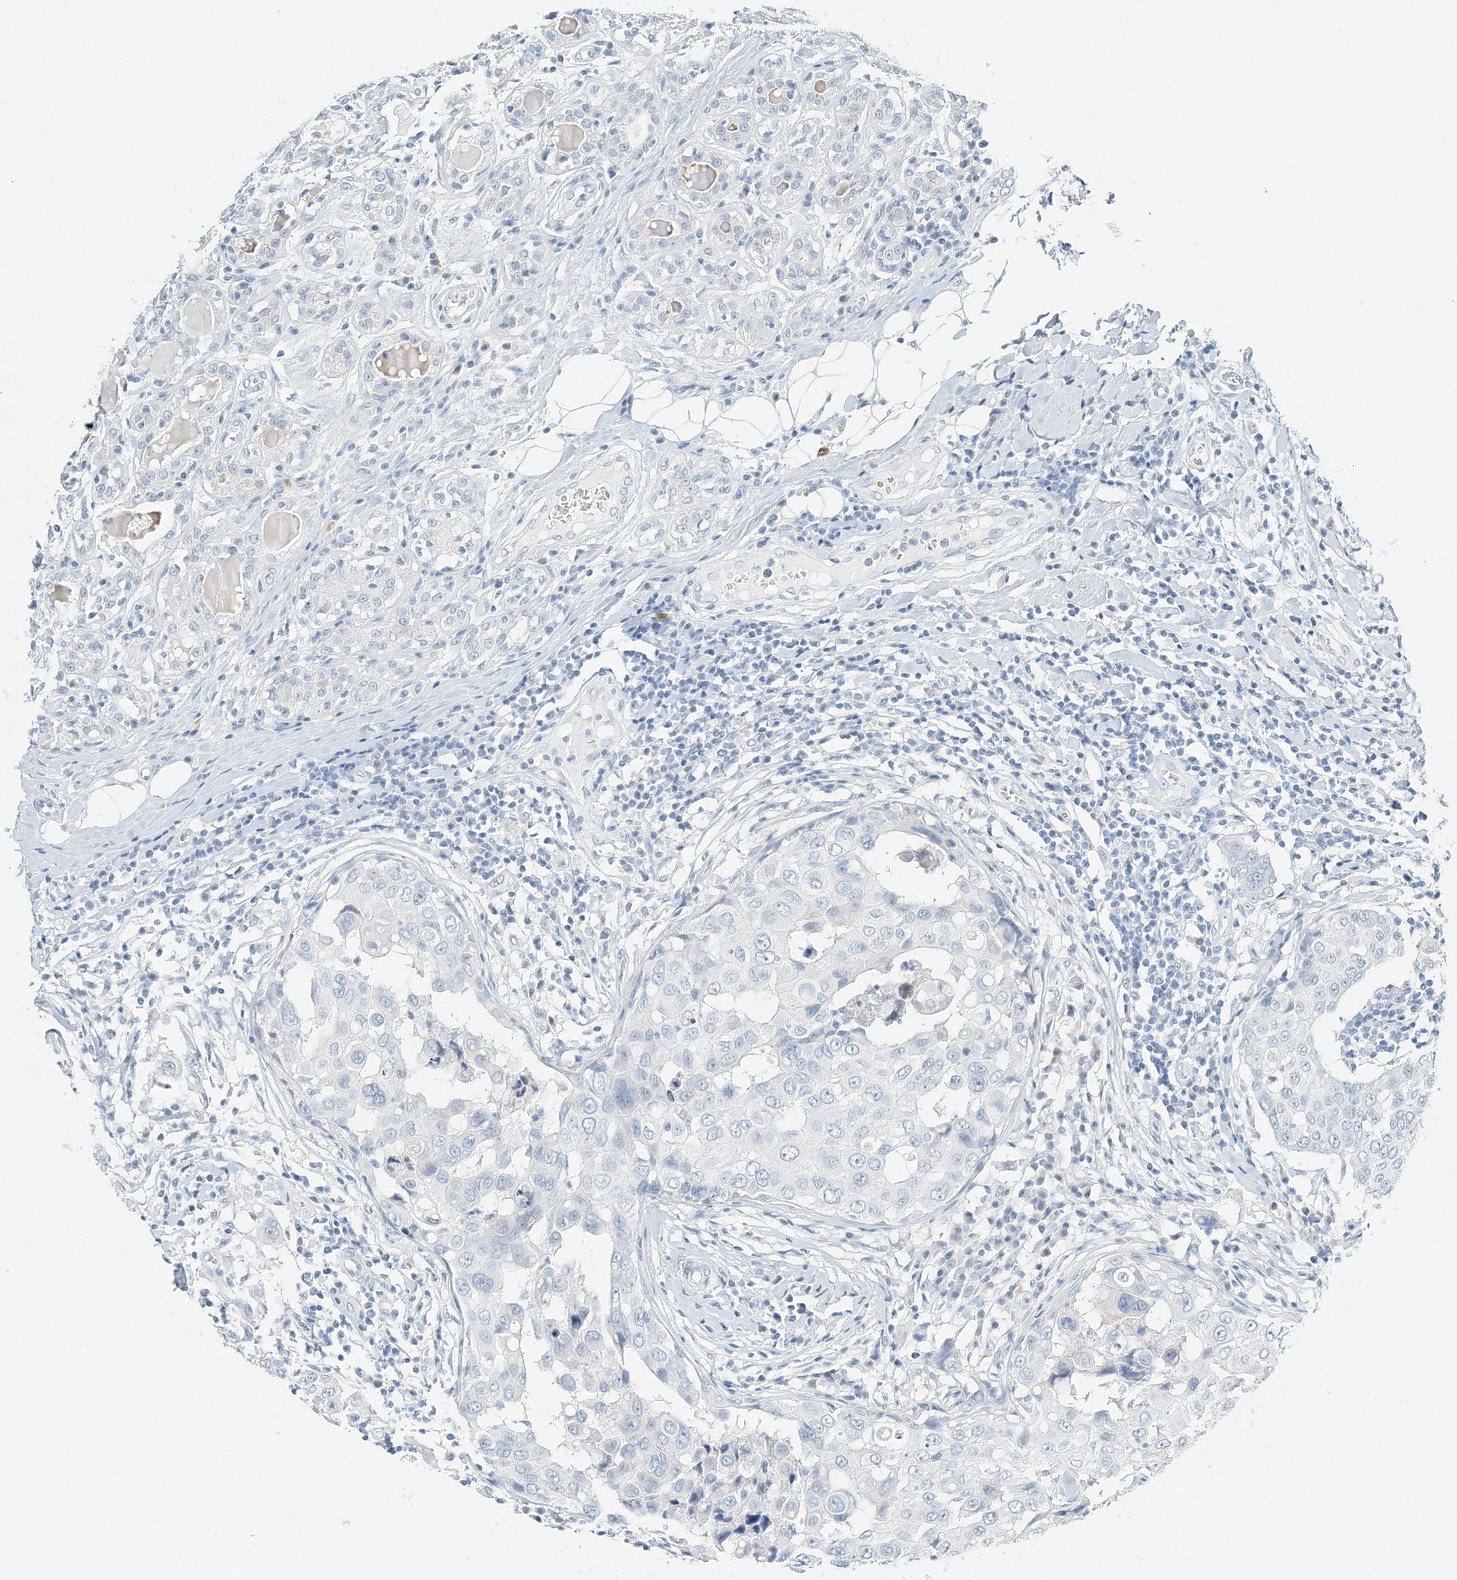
{"staining": {"intensity": "negative", "quantity": "none", "location": "none"}, "tissue": "breast cancer", "cell_type": "Tumor cells", "image_type": "cancer", "snomed": [{"axis": "morphology", "description": "Duct carcinoma"}, {"axis": "topography", "description": "Breast"}], "caption": "Immunohistochemical staining of human invasive ductal carcinoma (breast) shows no significant expression in tumor cells.", "gene": "VILL", "patient": {"sex": "female", "age": 27}}